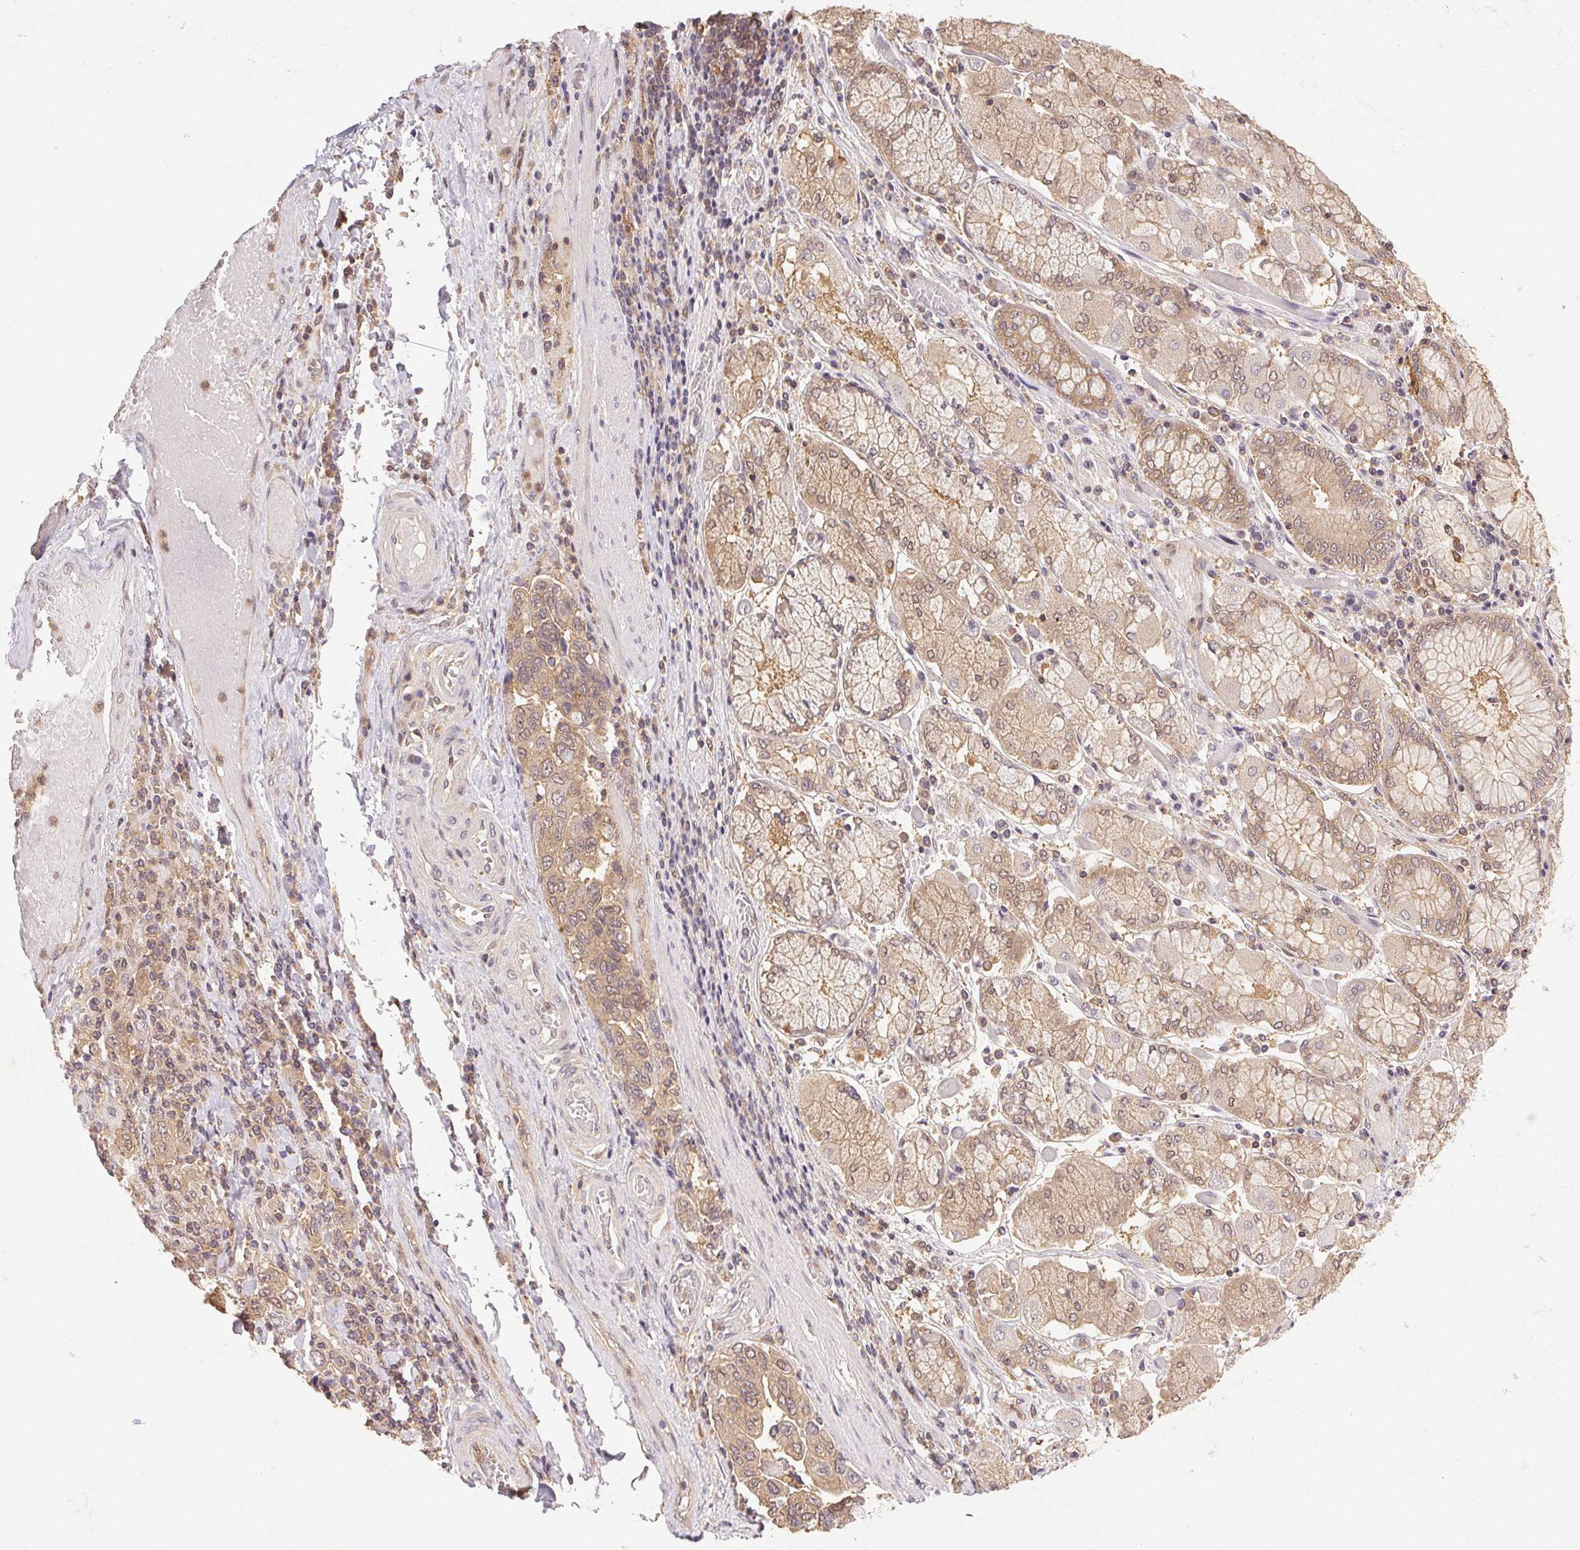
{"staining": {"intensity": "weak", "quantity": ">75%", "location": "cytoplasmic/membranous"}, "tissue": "stomach cancer", "cell_type": "Tumor cells", "image_type": "cancer", "snomed": [{"axis": "morphology", "description": "Adenocarcinoma, NOS"}, {"axis": "topography", "description": "Stomach, upper"}, {"axis": "topography", "description": "Stomach"}], "caption": "A brown stain highlights weak cytoplasmic/membranous staining of a protein in stomach adenocarcinoma tumor cells.", "gene": "GDI2", "patient": {"sex": "male", "age": 62}}